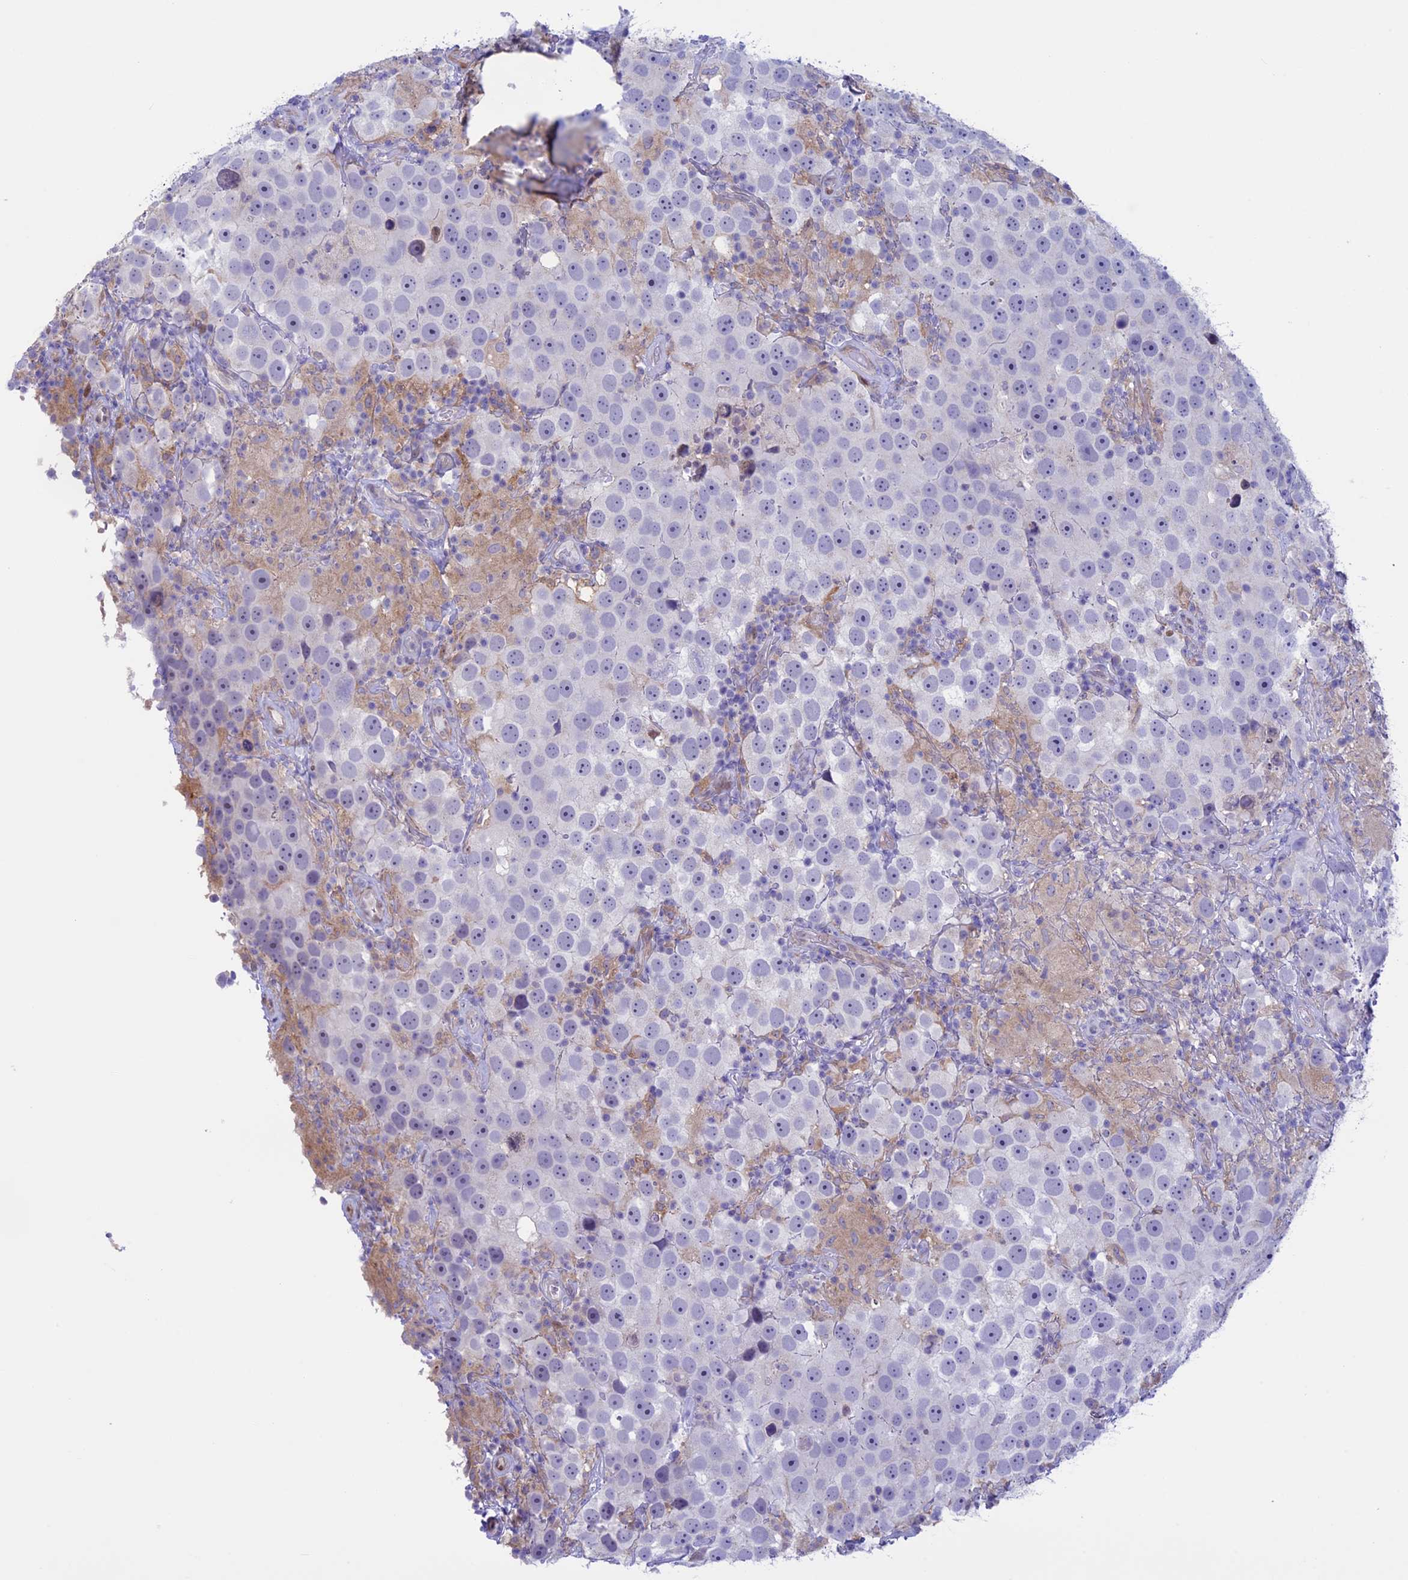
{"staining": {"intensity": "negative", "quantity": "none", "location": "none"}, "tissue": "testis cancer", "cell_type": "Tumor cells", "image_type": "cancer", "snomed": [{"axis": "morphology", "description": "Seminoma, NOS"}, {"axis": "topography", "description": "Testis"}], "caption": "Protein analysis of testis cancer reveals no significant expression in tumor cells.", "gene": "IGSF6", "patient": {"sex": "male", "age": 49}}